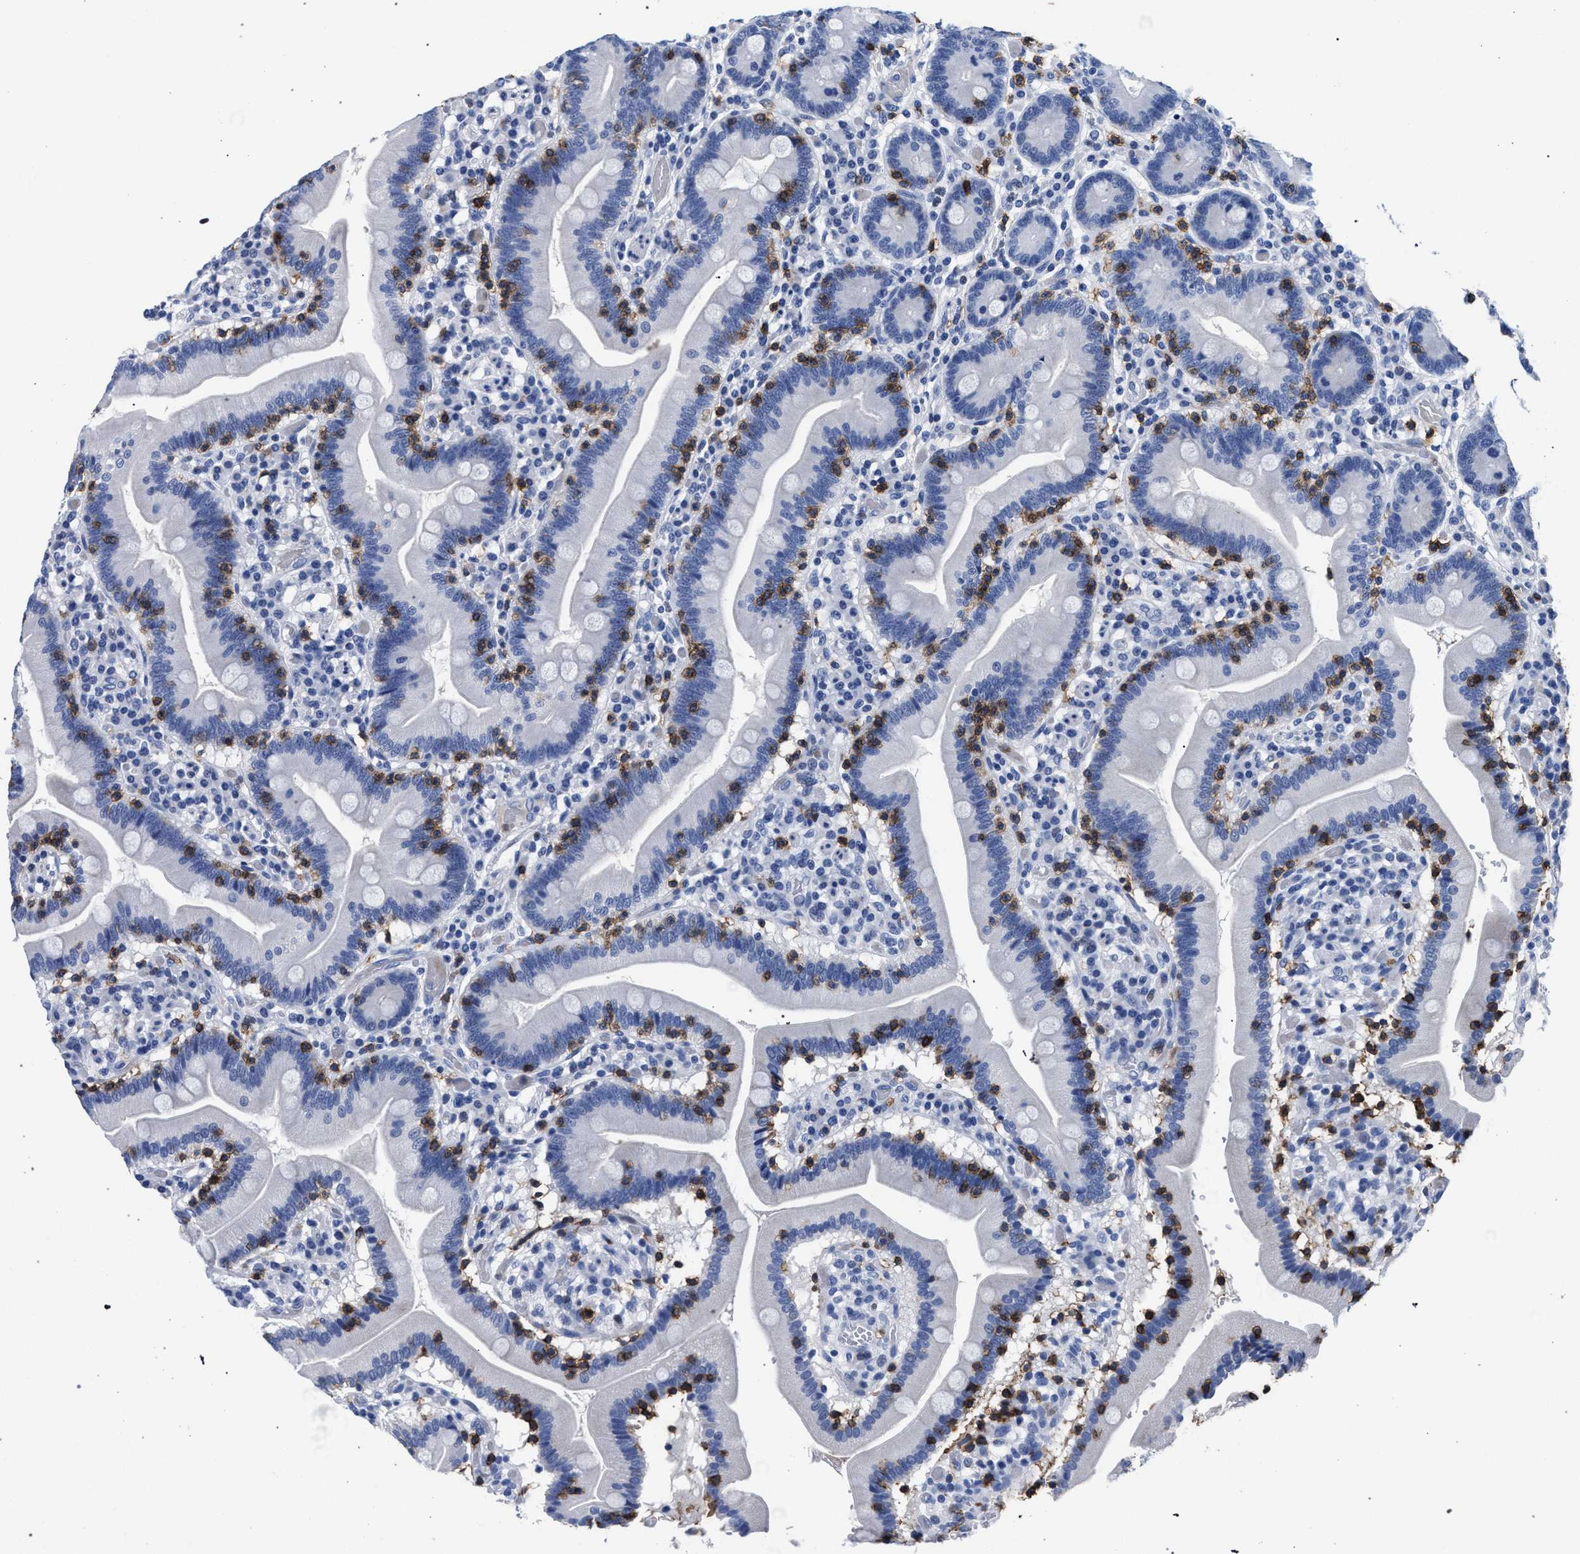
{"staining": {"intensity": "negative", "quantity": "none", "location": "none"}, "tissue": "duodenum", "cell_type": "Glandular cells", "image_type": "normal", "snomed": [{"axis": "morphology", "description": "Normal tissue, NOS"}, {"axis": "topography", "description": "Duodenum"}], "caption": "The photomicrograph shows no significant staining in glandular cells of duodenum.", "gene": "KLRK1", "patient": {"sex": "male", "age": 66}}